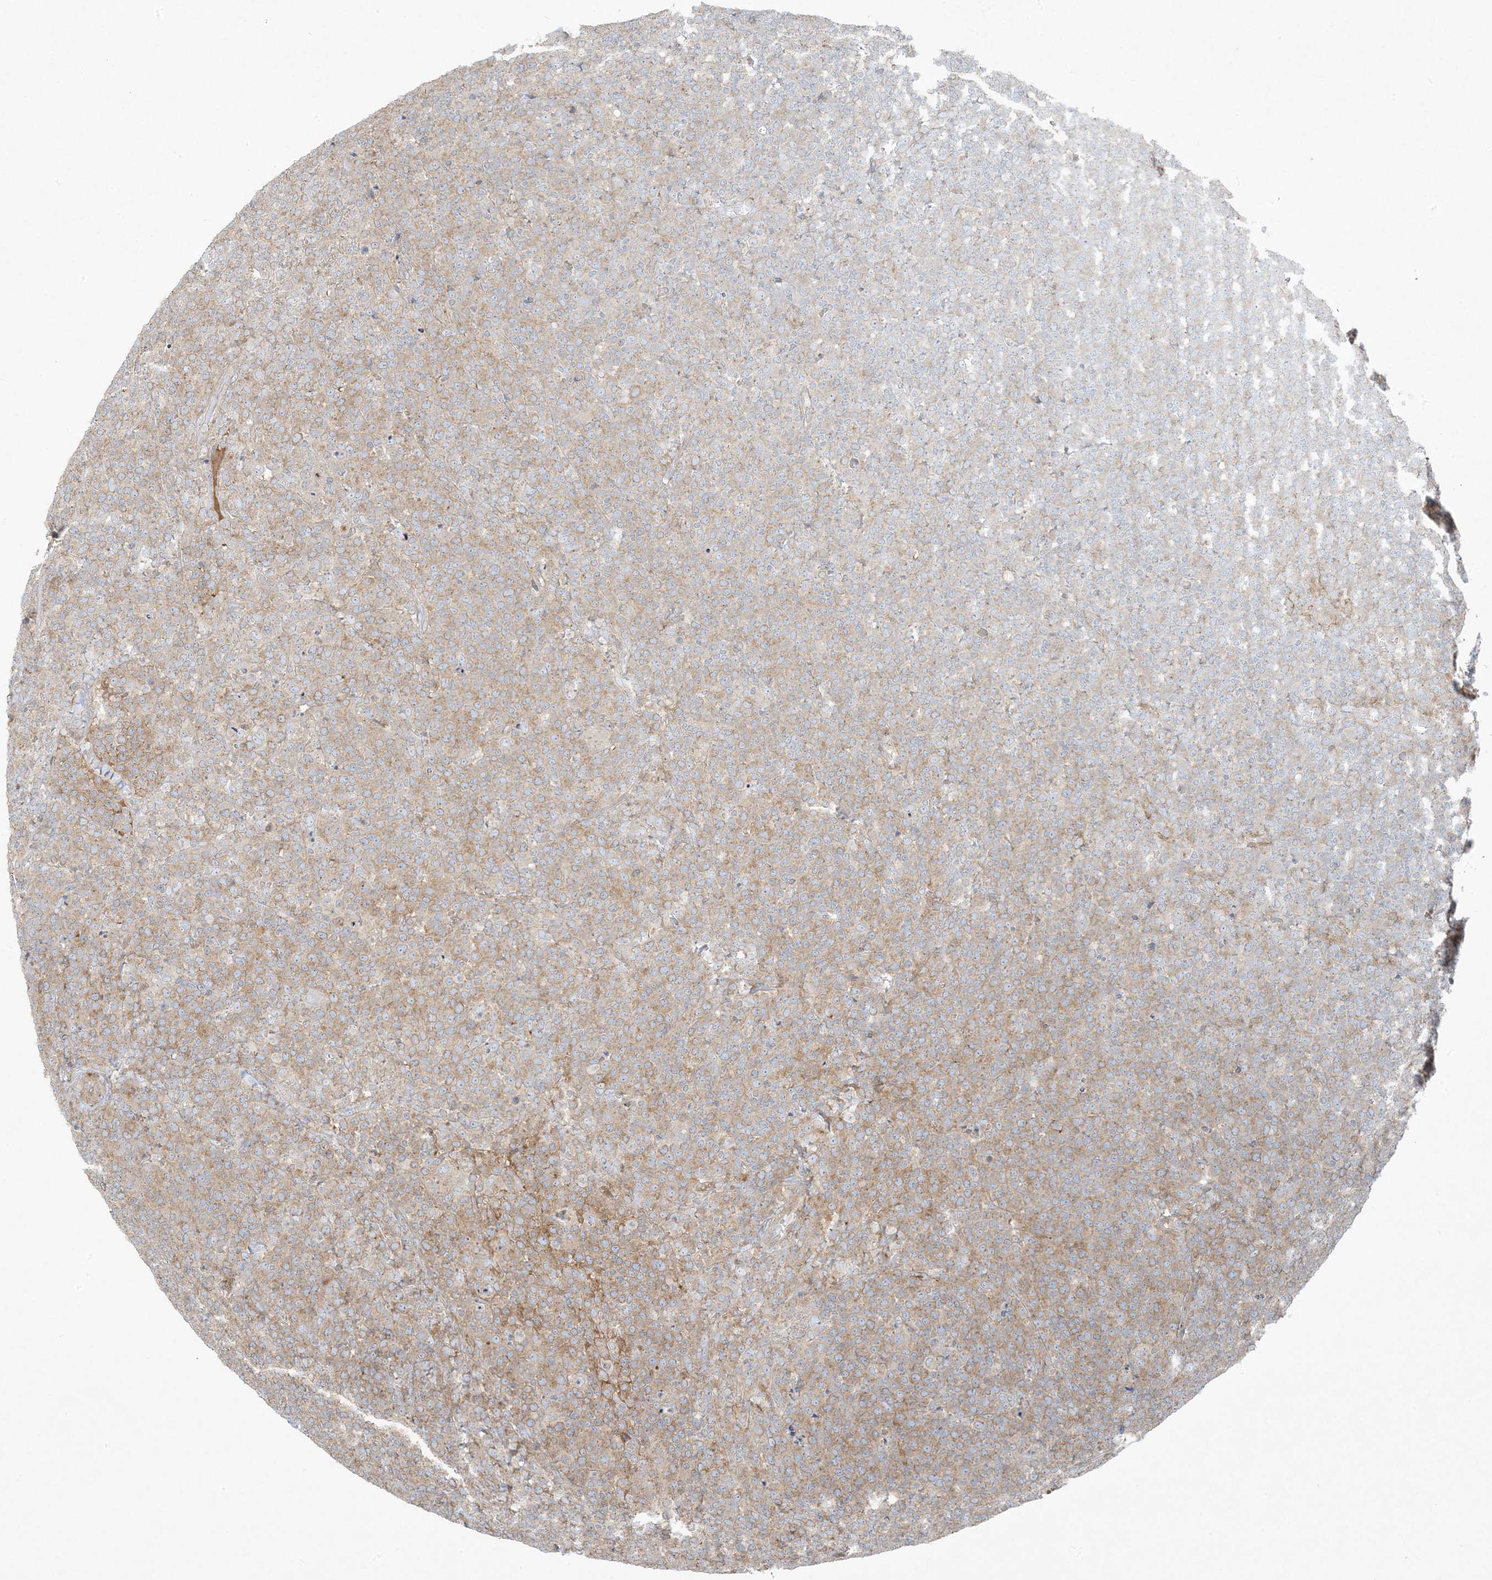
{"staining": {"intensity": "moderate", "quantity": "25%-75%", "location": "cytoplasmic/membranous"}, "tissue": "lymphoma", "cell_type": "Tumor cells", "image_type": "cancer", "snomed": [{"axis": "morphology", "description": "Malignant lymphoma, non-Hodgkin's type, High grade"}, {"axis": "topography", "description": "Lymph node"}], "caption": "High-magnification brightfield microscopy of high-grade malignant lymphoma, non-Hodgkin's type stained with DAB (brown) and counterstained with hematoxylin (blue). tumor cells exhibit moderate cytoplasmic/membranous staining is seen in approximately25%-75% of cells. The protein of interest is shown in brown color, while the nuclei are stained blue.", "gene": "PIK3R4", "patient": {"sex": "male", "age": 61}}